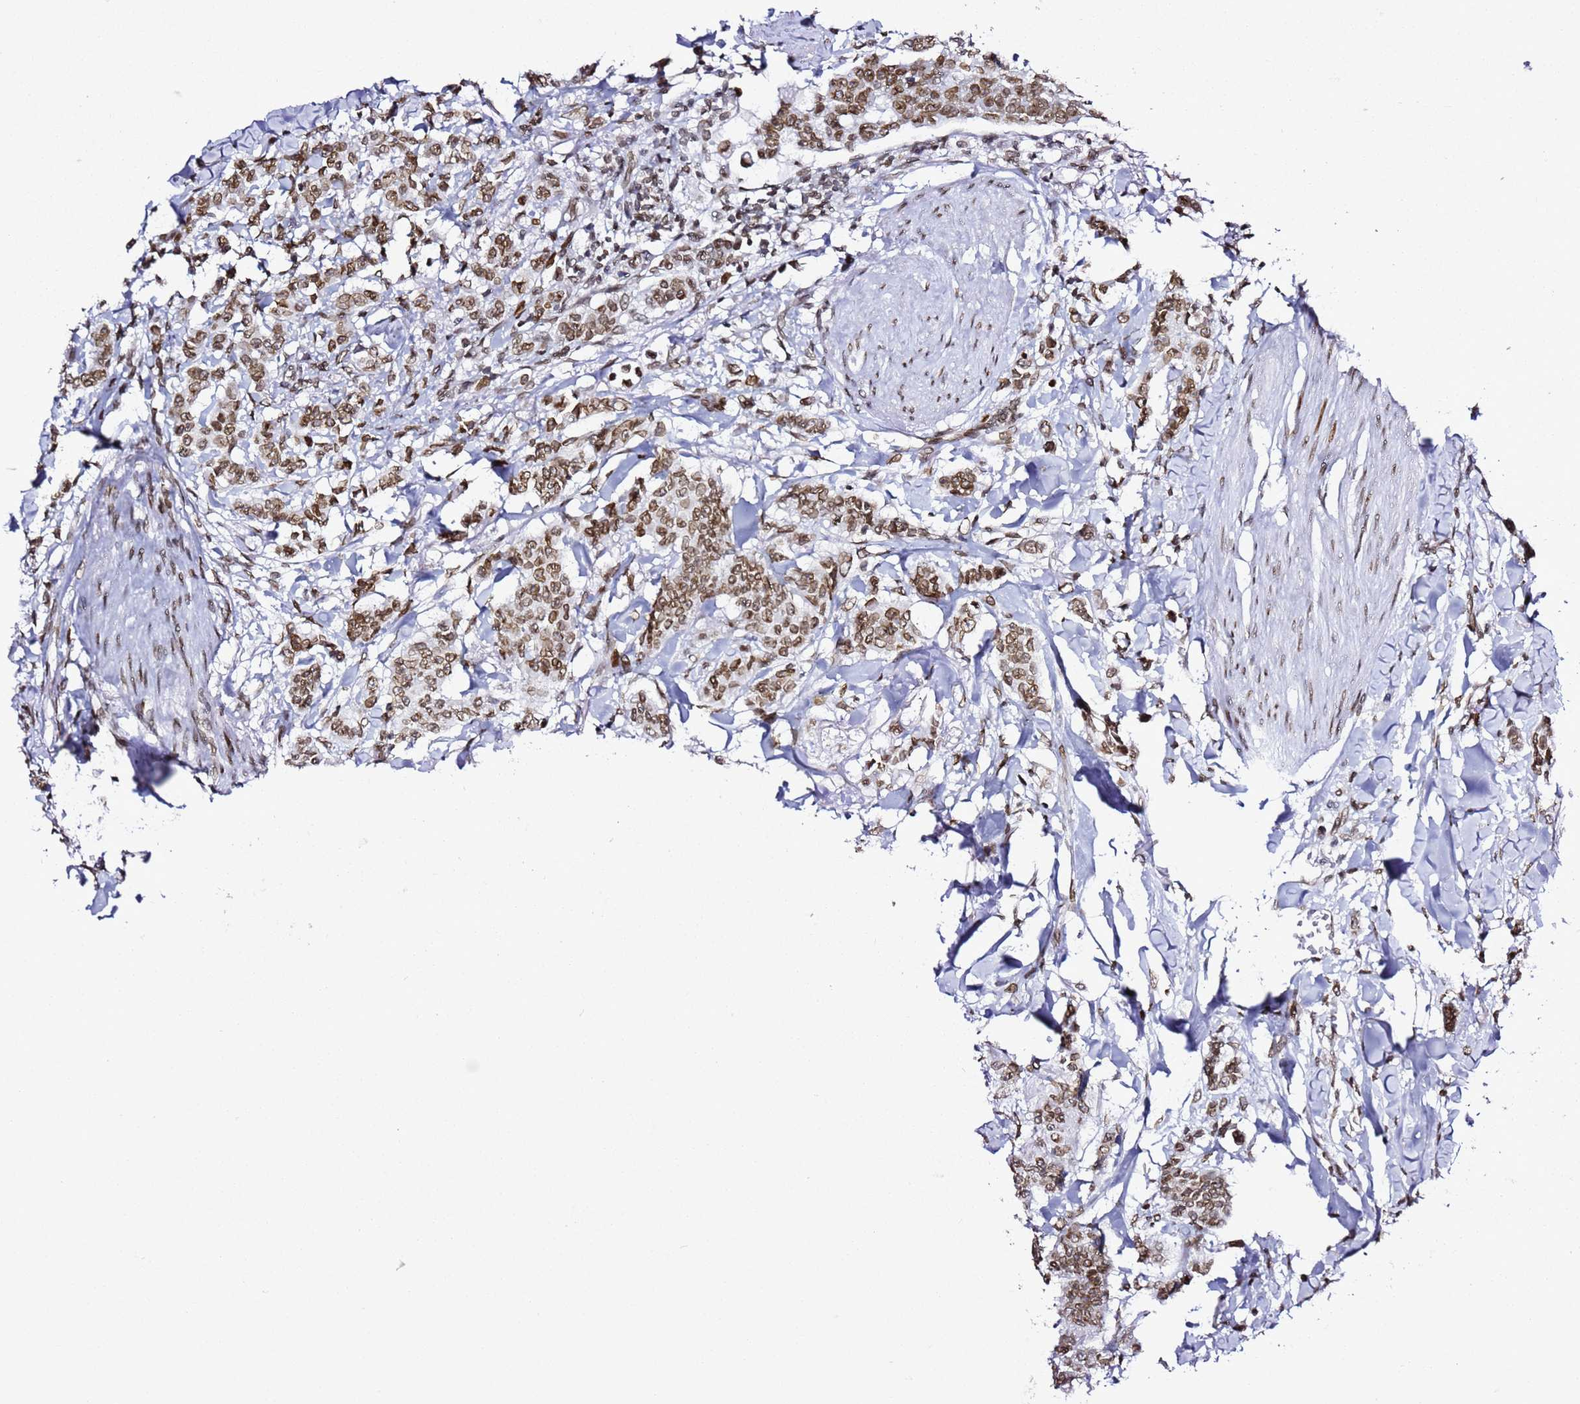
{"staining": {"intensity": "moderate", "quantity": ">75%", "location": "nuclear"}, "tissue": "breast cancer", "cell_type": "Tumor cells", "image_type": "cancer", "snomed": [{"axis": "morphology", "description": "Duct carcinoma"}, {"axis": "topography", "description": "Breast"}], "caption": "Brown immunohistochemical staining in human breast cancer (intraductal carcinoma) exhibits moderate nuclear expression in about >75% of tumor cells. (DAB = brown stain, brightfield microscopy at high magnification).", "gene": "POU6F1", "patient": {"sex": "female", "age": 40}}